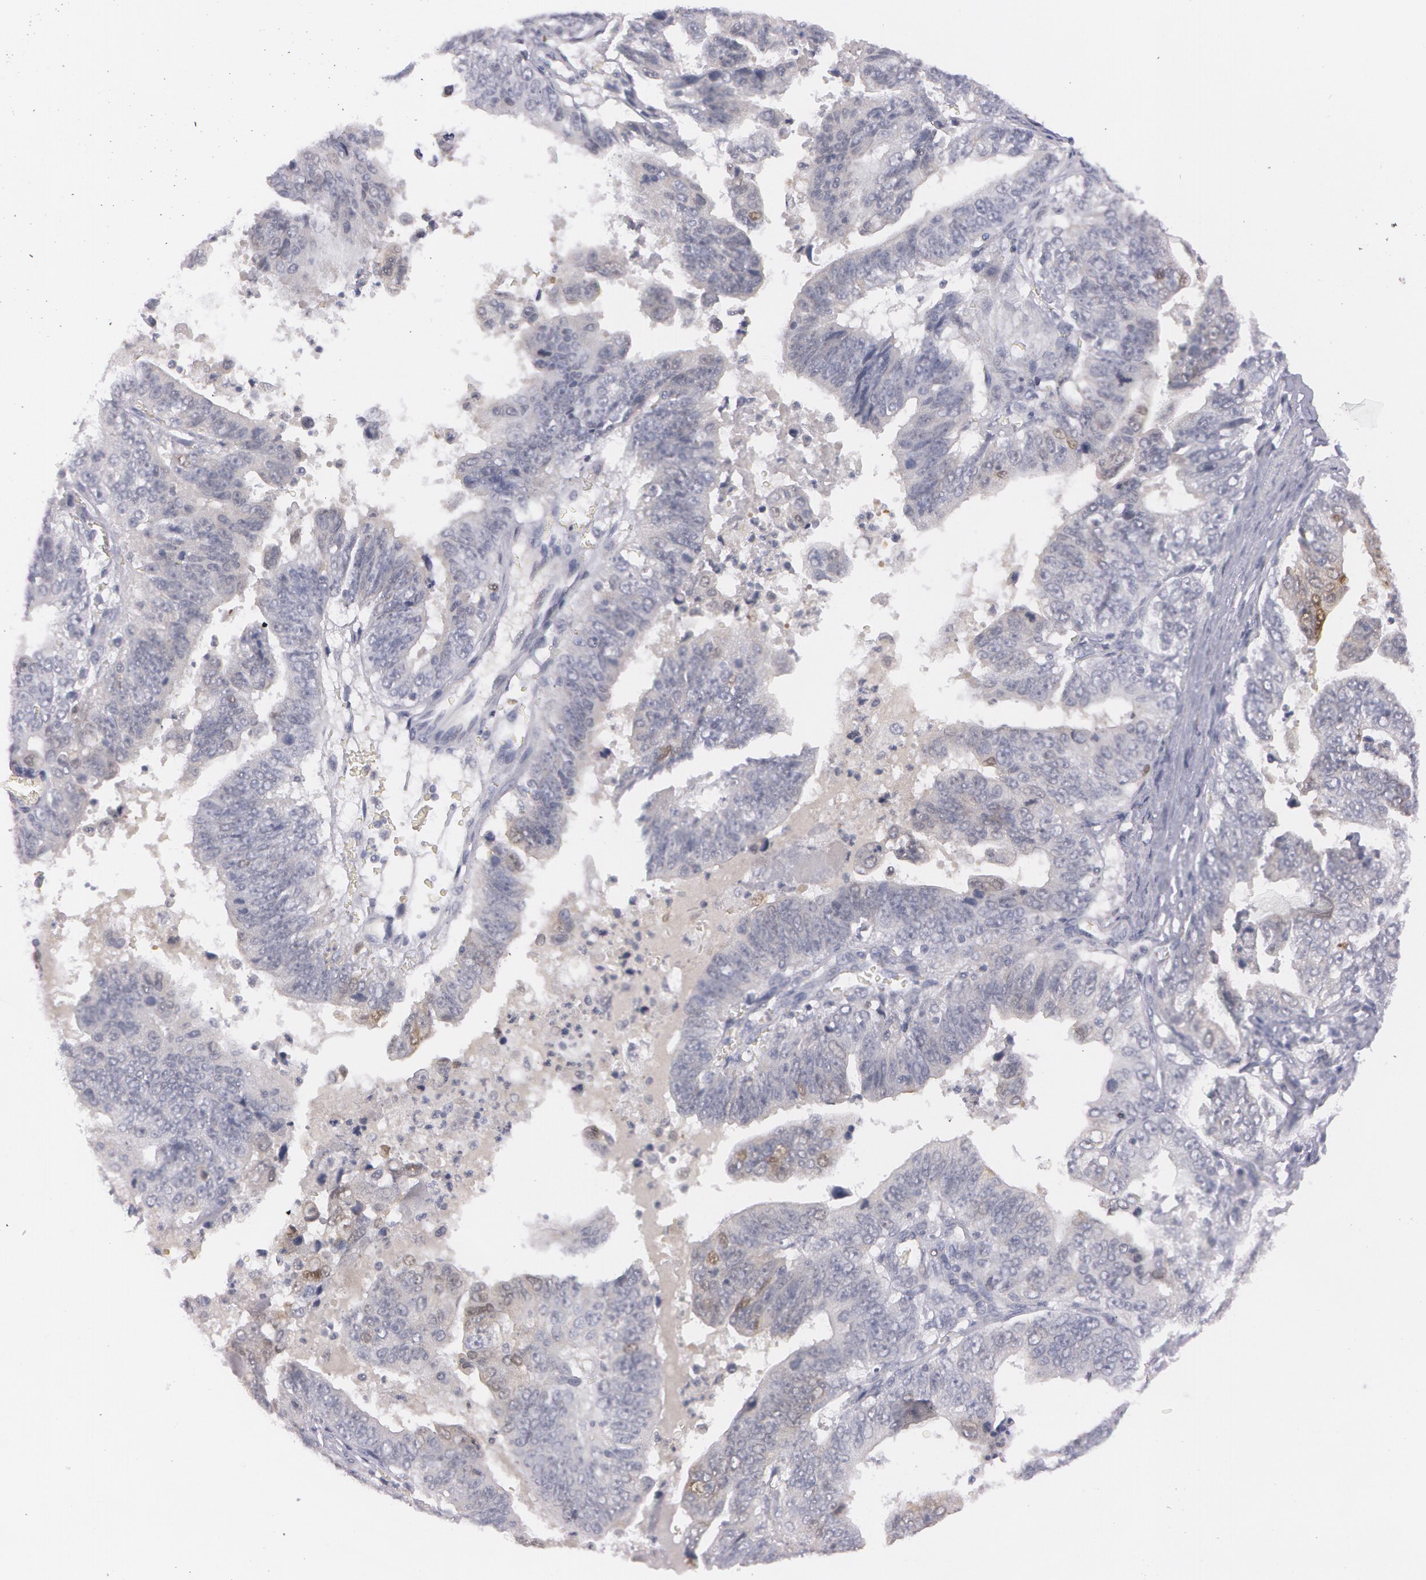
{"staining": {"intensity": "negative", "quantity": "none", "location": "none"}, "tissue": "stomach cancer", "cell_type": "Tumor cells", "image_type": "cancer", "snomed": [{"axis": "morphology", "description": "Adenocarcinoma, NOS"}, {"axis": "topography", "description": "Stomach, upper"}], "caption": "Immunohistochemical staining of stomach adenocarcinoma shows no significant positivity in tumor cells.", "gene": "IL1RN", "patient": {"sex": "female", "age": 50}}